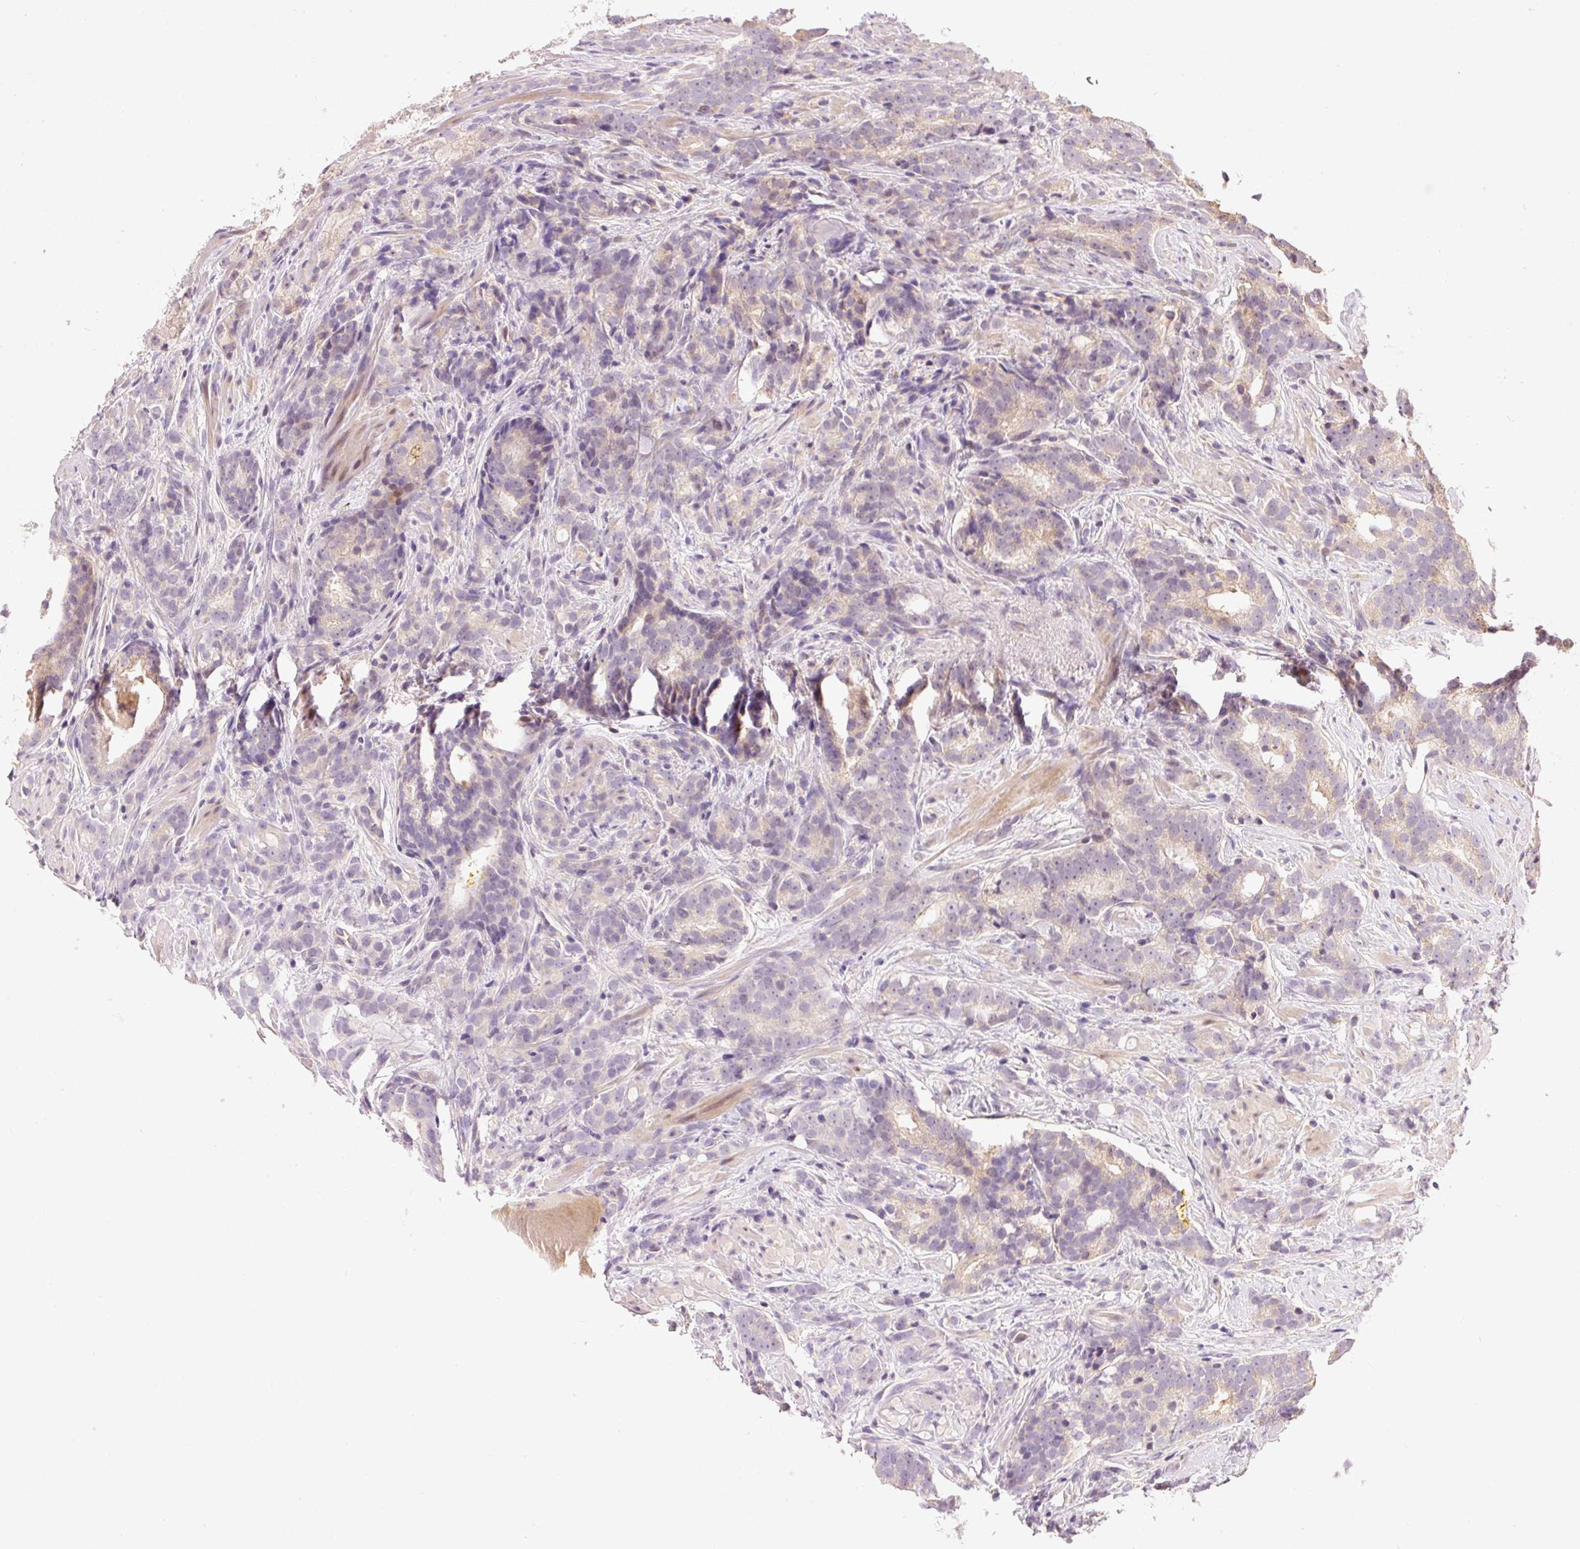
{"staining": {"intensity": "negative", "quantity": "none", "location": "none"}, "tissue": "prostate cancer", "cell_type": "Tumor cells", "image_type": "cancer", "snomed": [{"axis": "morphology", "description": "Adenocarcinoma, High grade"}, {"axis": "topography", "description": "Prostate"}], "caption": "Immunohistochemical staining of human prostate cancer (adenocarcinoma (high-grade)) shows no significant positivity in tumor cells. (DAB (3,3'-diaminobenzidine) immunohistochemistry with hematoxylin counter stain).", "gene": "CMTM8", "patient": {"sex": "male", "age": 64}}